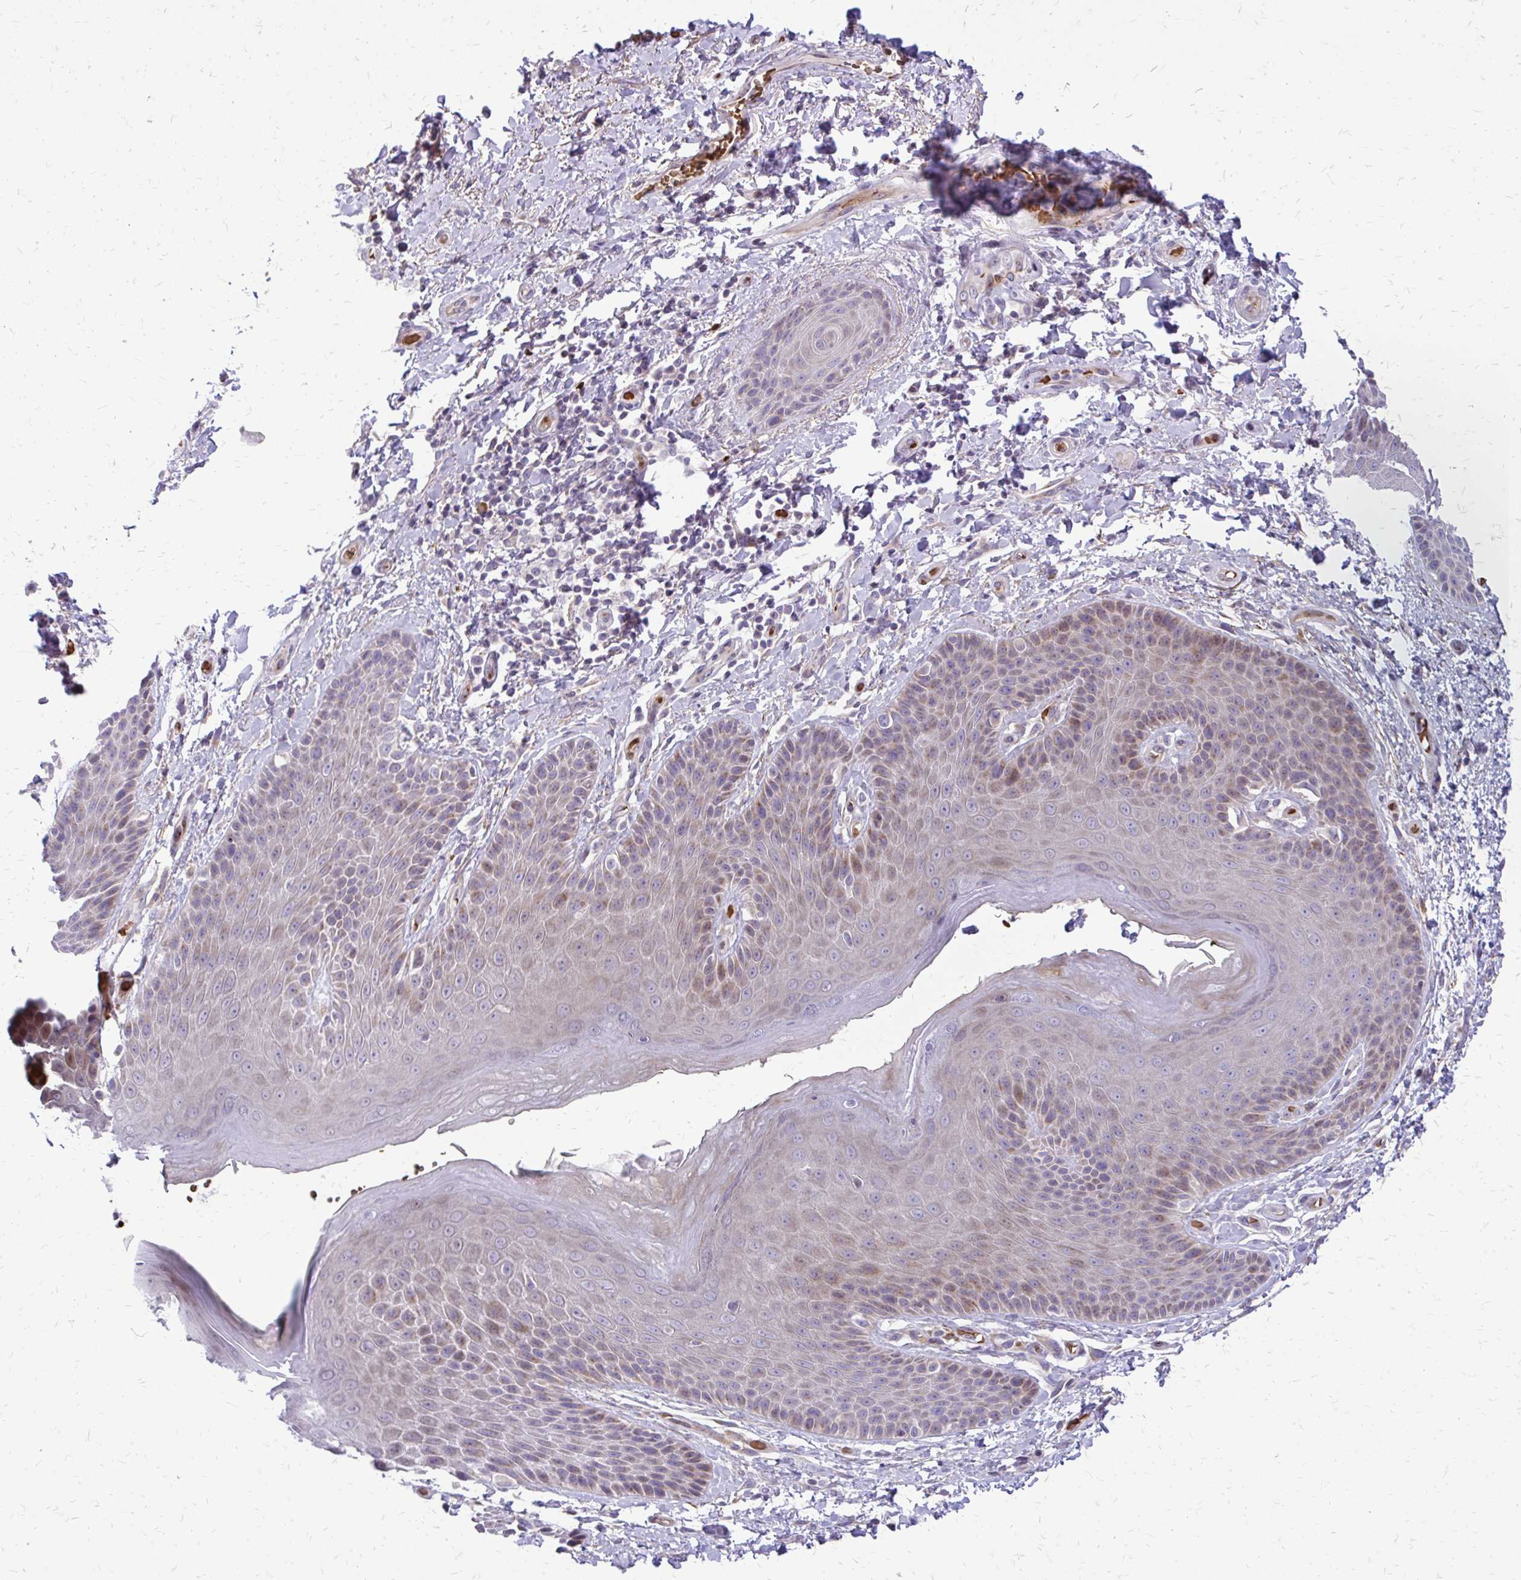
{"staining": {"intensity": "moderate", "quantity": "25%-75%", "location": "cytoplasmic/membranous"}, "tissue": "skin", "cell_type": "Epidermal cells", "image_type": "normal", "snomed": [{"axis": "morphology", "description": "Normal tissue, NOS"}, {"axis": "topography", "description": "Anal"}, {"axis": "topography", "description": "Peripheral nerve tissue"}], "caption": "Protein analysis of normal skin exhibits moderate cytoplasmic/membranous positivity in approximately 25%-75% of epidermal cells.", "gene": "FUNDC2", "patient": {"sex": "male", "age": 51}}